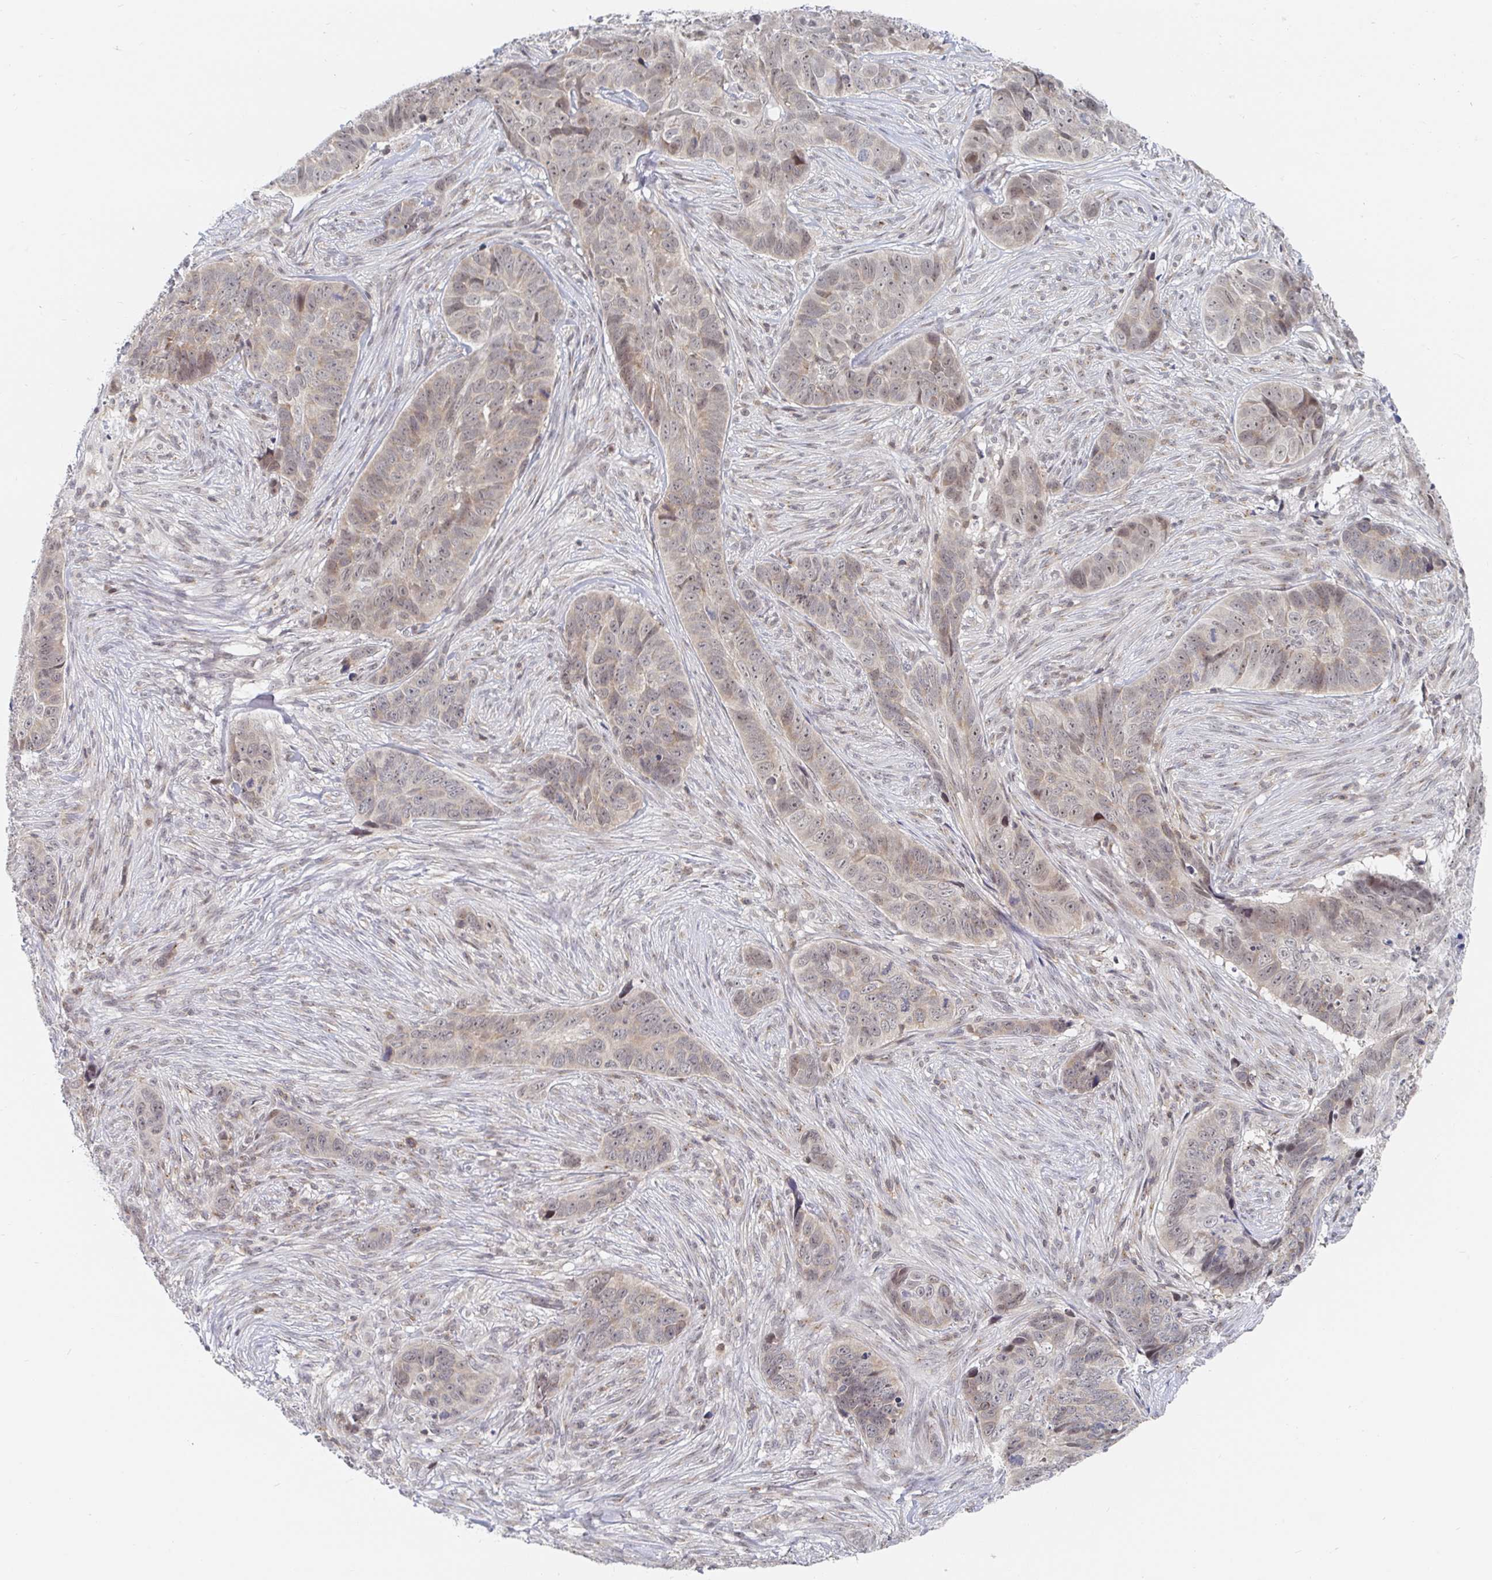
{"staining": {"intensity": "weak", "quantity": ">75%", "location": "cytoplasmic/membranous"}, "tissue": "skin cancer", "cell_type": "Tumor cells", "image_type": "cancer", "snomed": [{"axis": "morphology", "description": "Basal cell carcinoma"}, {"axis": "topography", "description": "Skin"}], "caption": "Immunohistochemistry (IHC) of human basal cell carcinoma (skin) demonstrates low levels of weak cytoplasmic/membranous expression in about >75% of tumor cells.", "gene": "CHD2", "patient": {"sex": "female", "age": 82}}